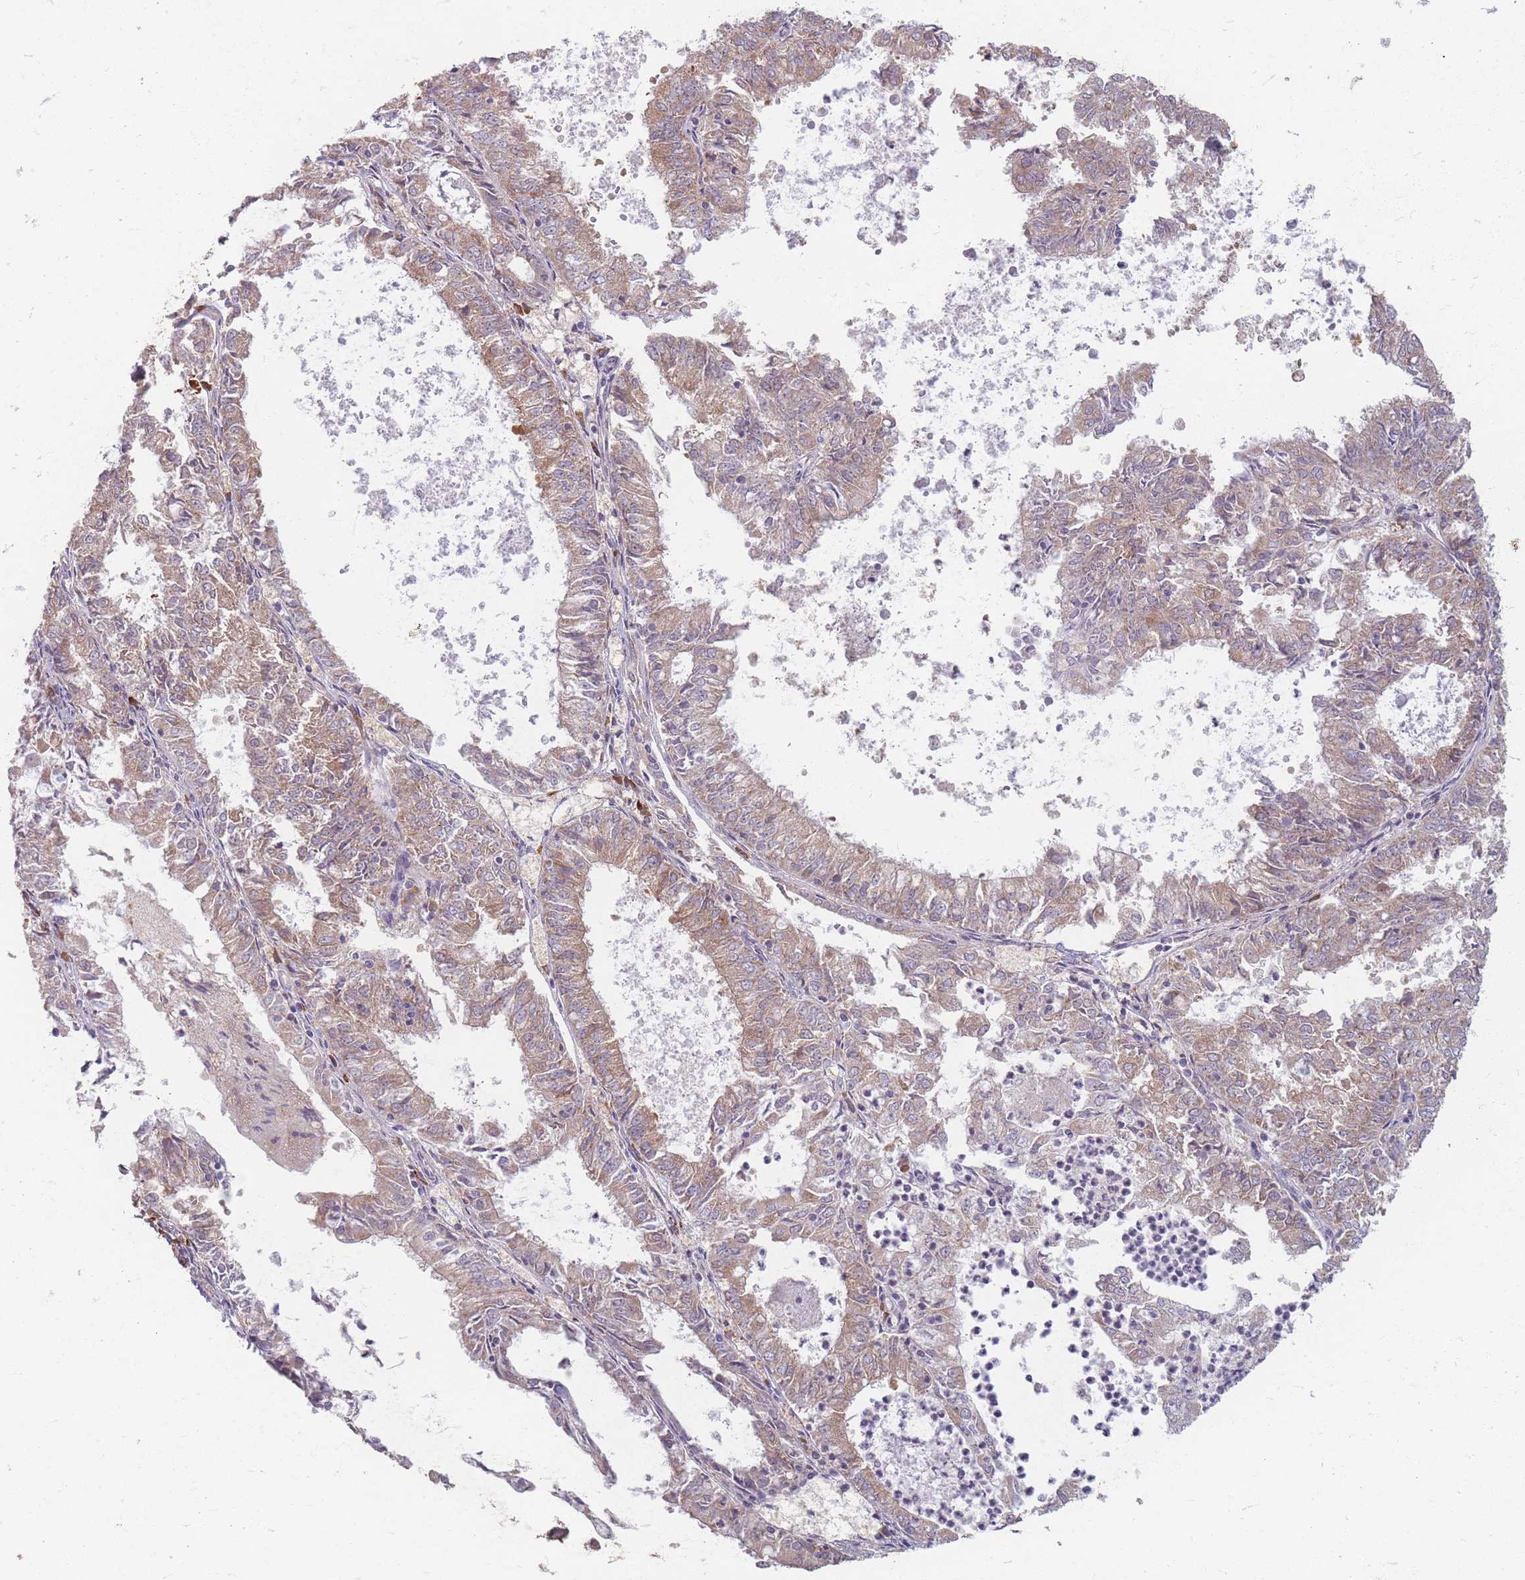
{"staining": {"intensity": "weak", "quantity": "25%-75%", "location": "cytoplasmic/membranous"}, "tissue": "endometrial cancer", "cell_type": "Tumor cells", "image_type": "cancer", "snomed": [{"axis": "morphology", "description": "Adenocarcinoma, NOS"}, {"axis": "topography", "description": "Endometrium"}], "caption": "Adenocarcinoma (endometrial) stained for a protein displays weak cytoplasmic/membranous positivity in tumor cells. Nuclei are stained in blue.", "gene": "SMIM14", "patient": {"sex": "female", "age": 57}}